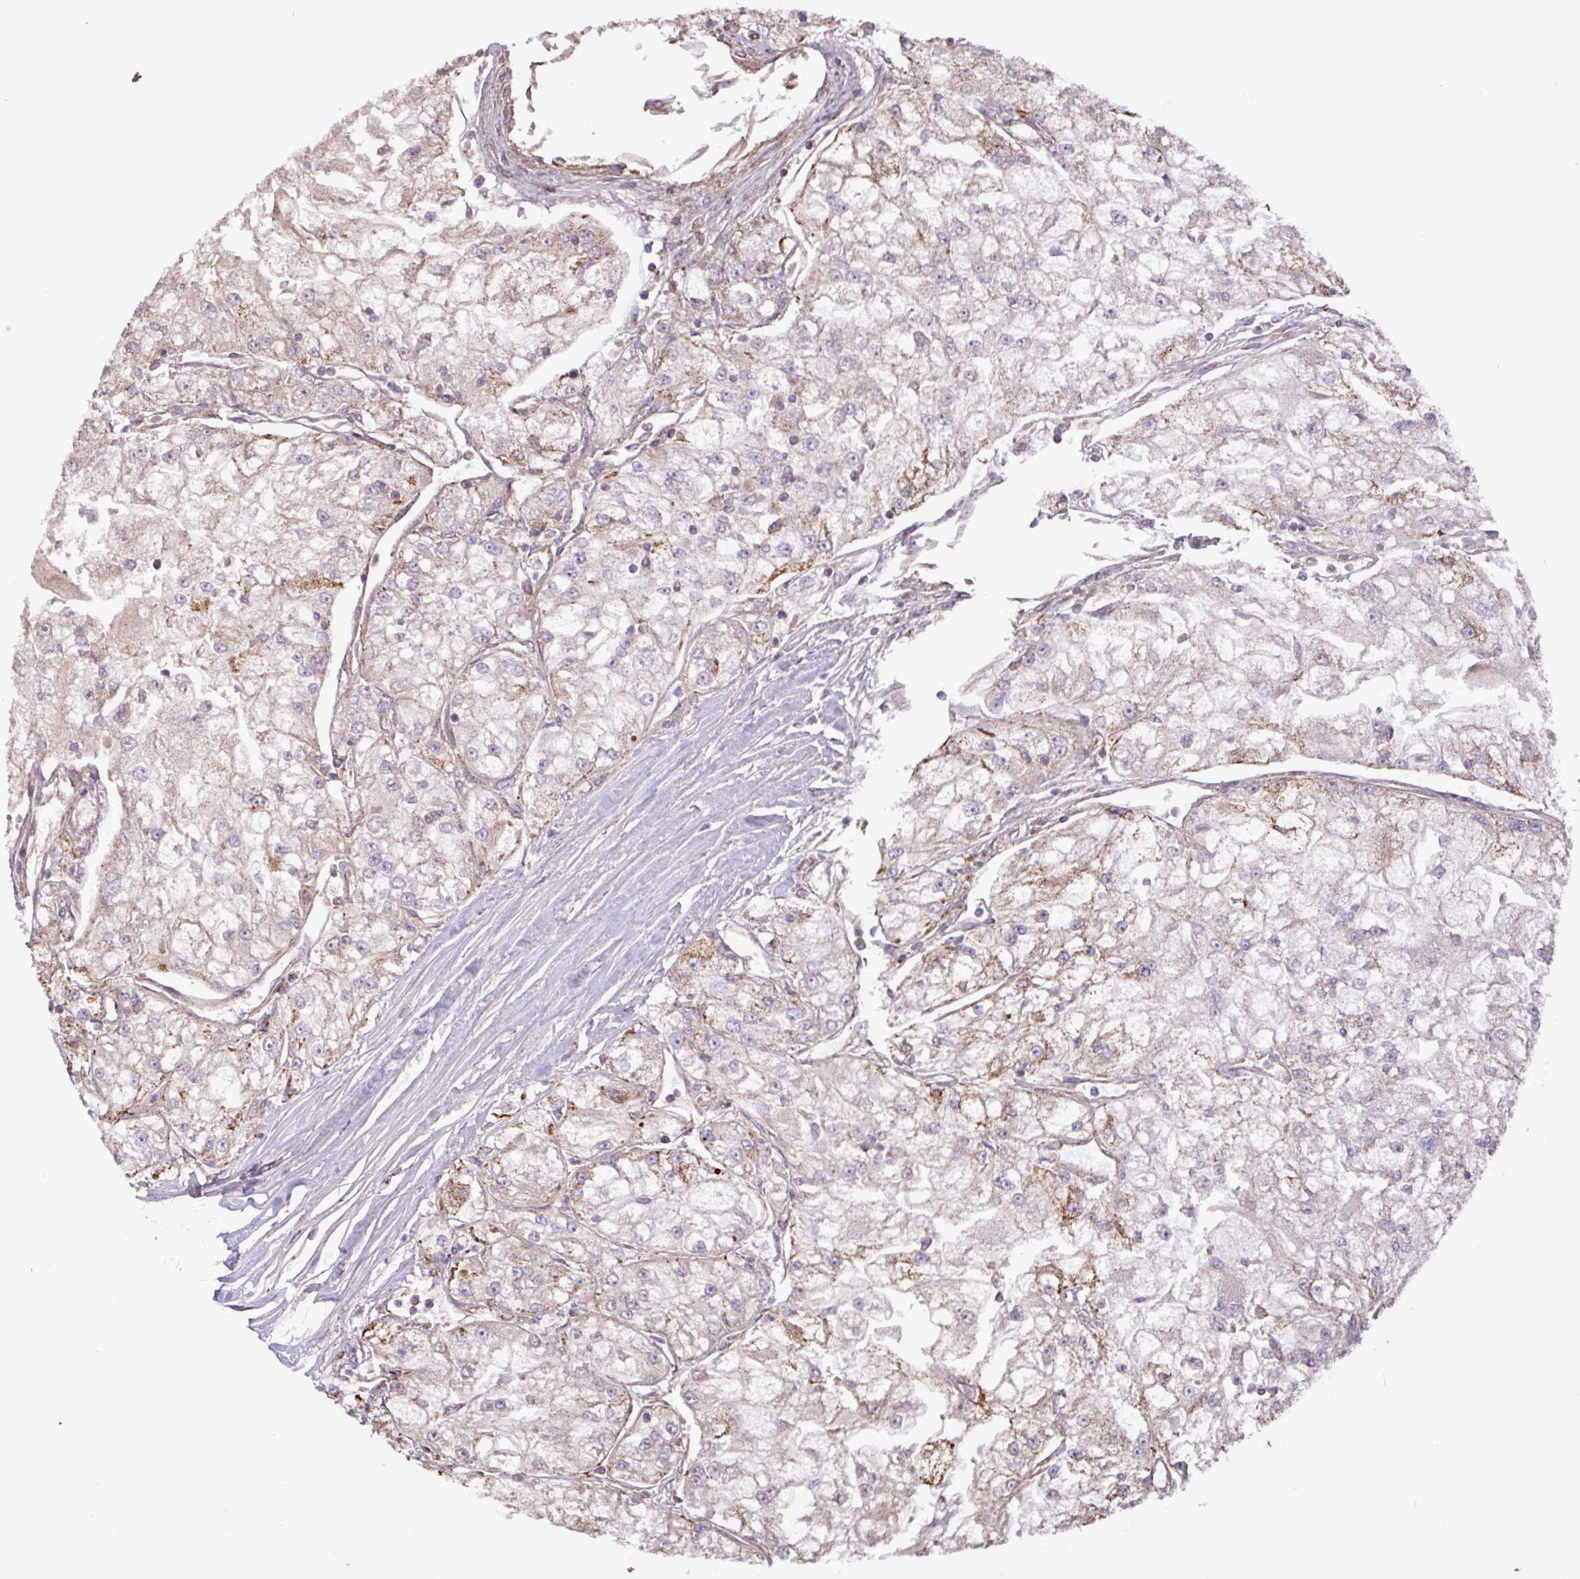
{"staining": {"intensity": "moderate", "quantity": "<25%", "location": "cytoplasmic/membranous"}, "tissue": "renal cancer", "cell_type": "Tumor cells", "image_type": "cancer", "snomed": [{"axis": "morphology", "description": "Adenocarcinoma, NOS"}, {"axis": "topography", "description": "Kidney"}], "caption": "Immunohistochemistry staining of renal cancer, which shows low levels of moderate cytoplasmic/membranous positivity in approximately <25% of tumor cells indicating moderate cytoplasmic/membranous protein expression. The staining was performed using DAB (brown) for protein detection and nuclei were counterstained in hematoxylin (blue).", "gene": "RTL3", "patient": {"sex": "female", "age": 72}}